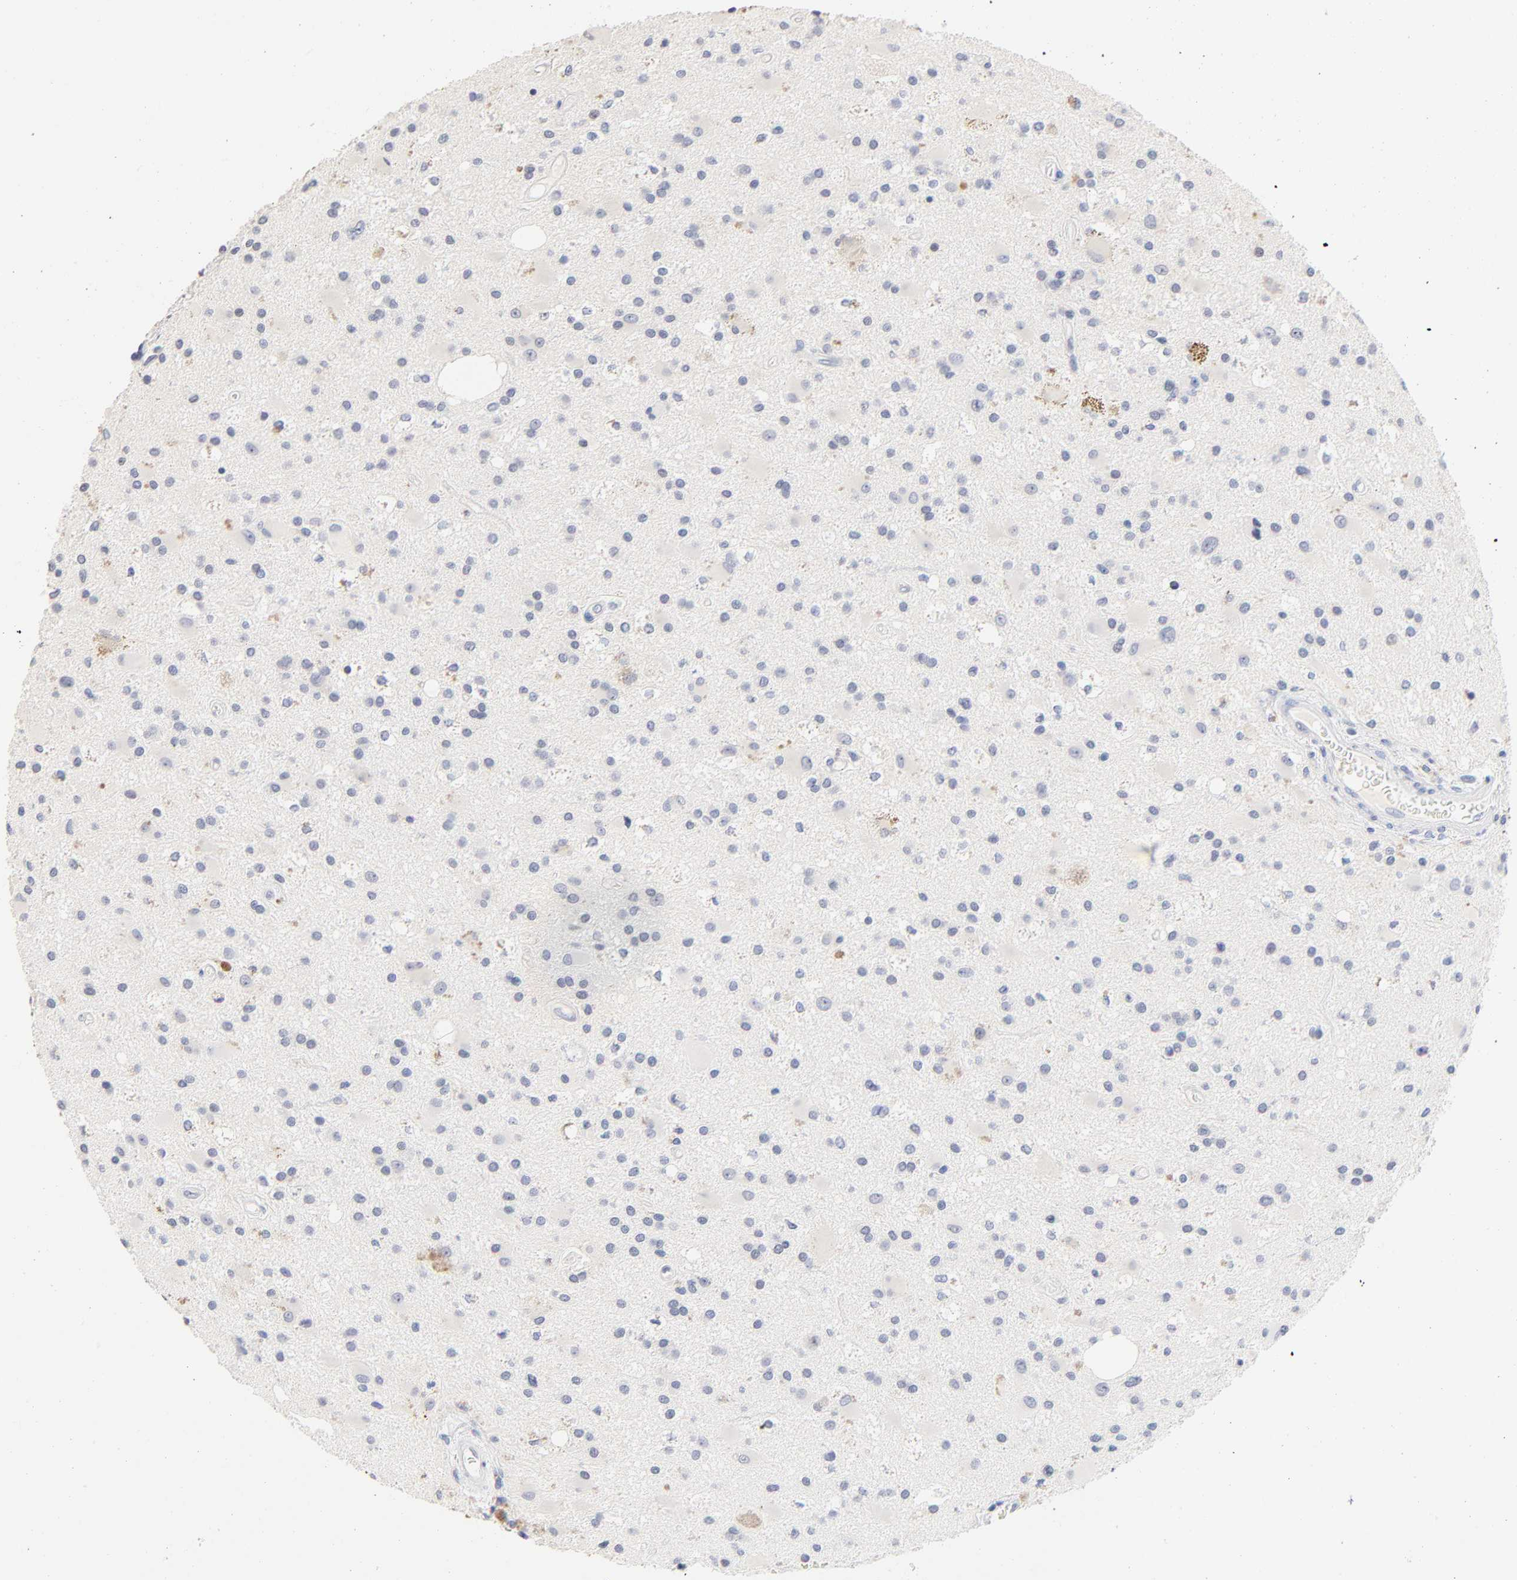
{"staining": {"intensity": "negative", "quantity": "none", "location": "none"}, "tissue": "glioma", "cell_type": "Tumor cells", "image_type": "cancer", "snomed": [{"axis": "morphology", "description": "Glioma, malignant, Low grade"}, {"axis": "topography", "description": "Brain"}], "caption": "Tumor cells are negative for brown protein staining in glioma.", "gene": "ORC2", "patient": {"sex": "male", "age": 58}}